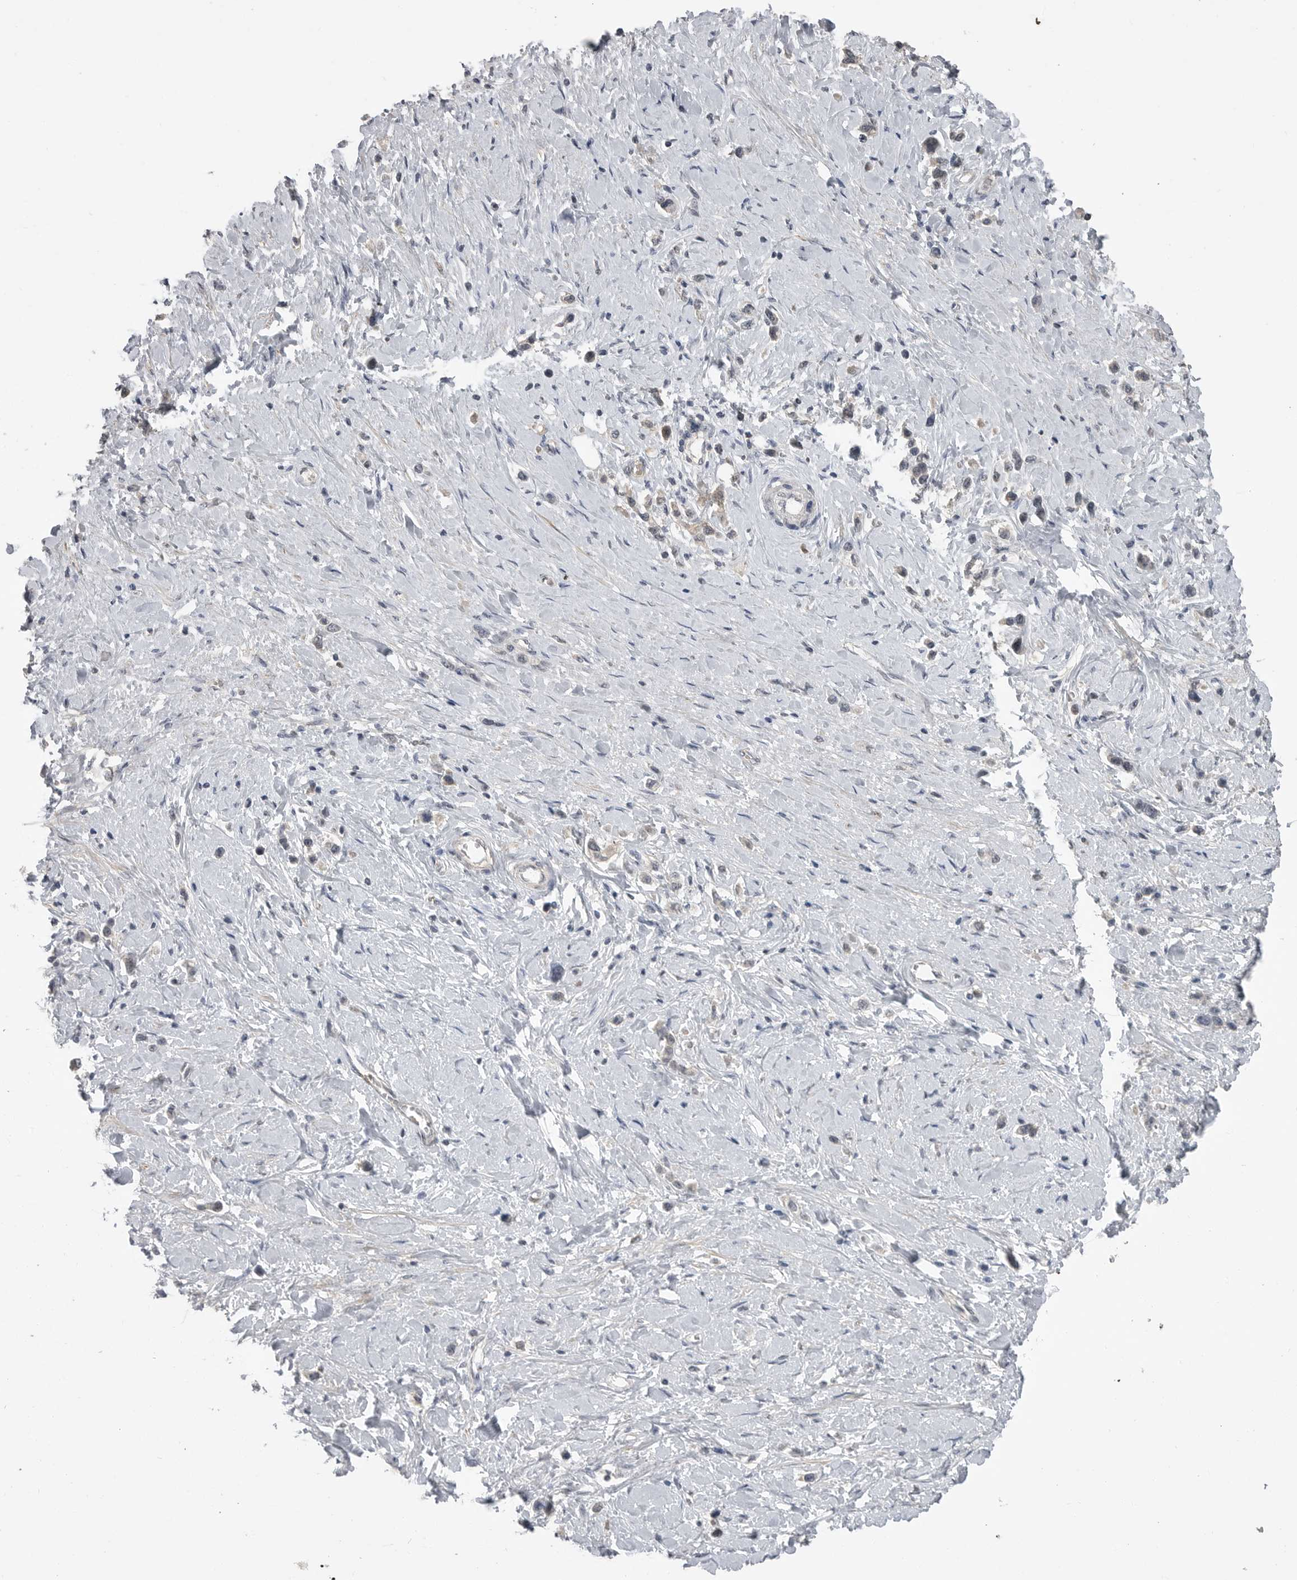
{"staining": {"intensity": "weak", "quantity": "<25%", "location": "cytoplasmic/membranous"}, "tissue": "stomach cancer", "cell_type": "Tumor cells", "image_type": "cancer", "snomed": [{"axis": "morphology", "description": "Adenocarcinoma, NOS"}, {"axis": "topography", "description": "Stomach"}], "caption": "Immunohistochemistry image of human stomach adenocarcinoma stained for a protein (brown), which shows no positivity in tumor cells.", "gene": "PLEKHF1", "patient": {"sex": "female", "age": 65}}